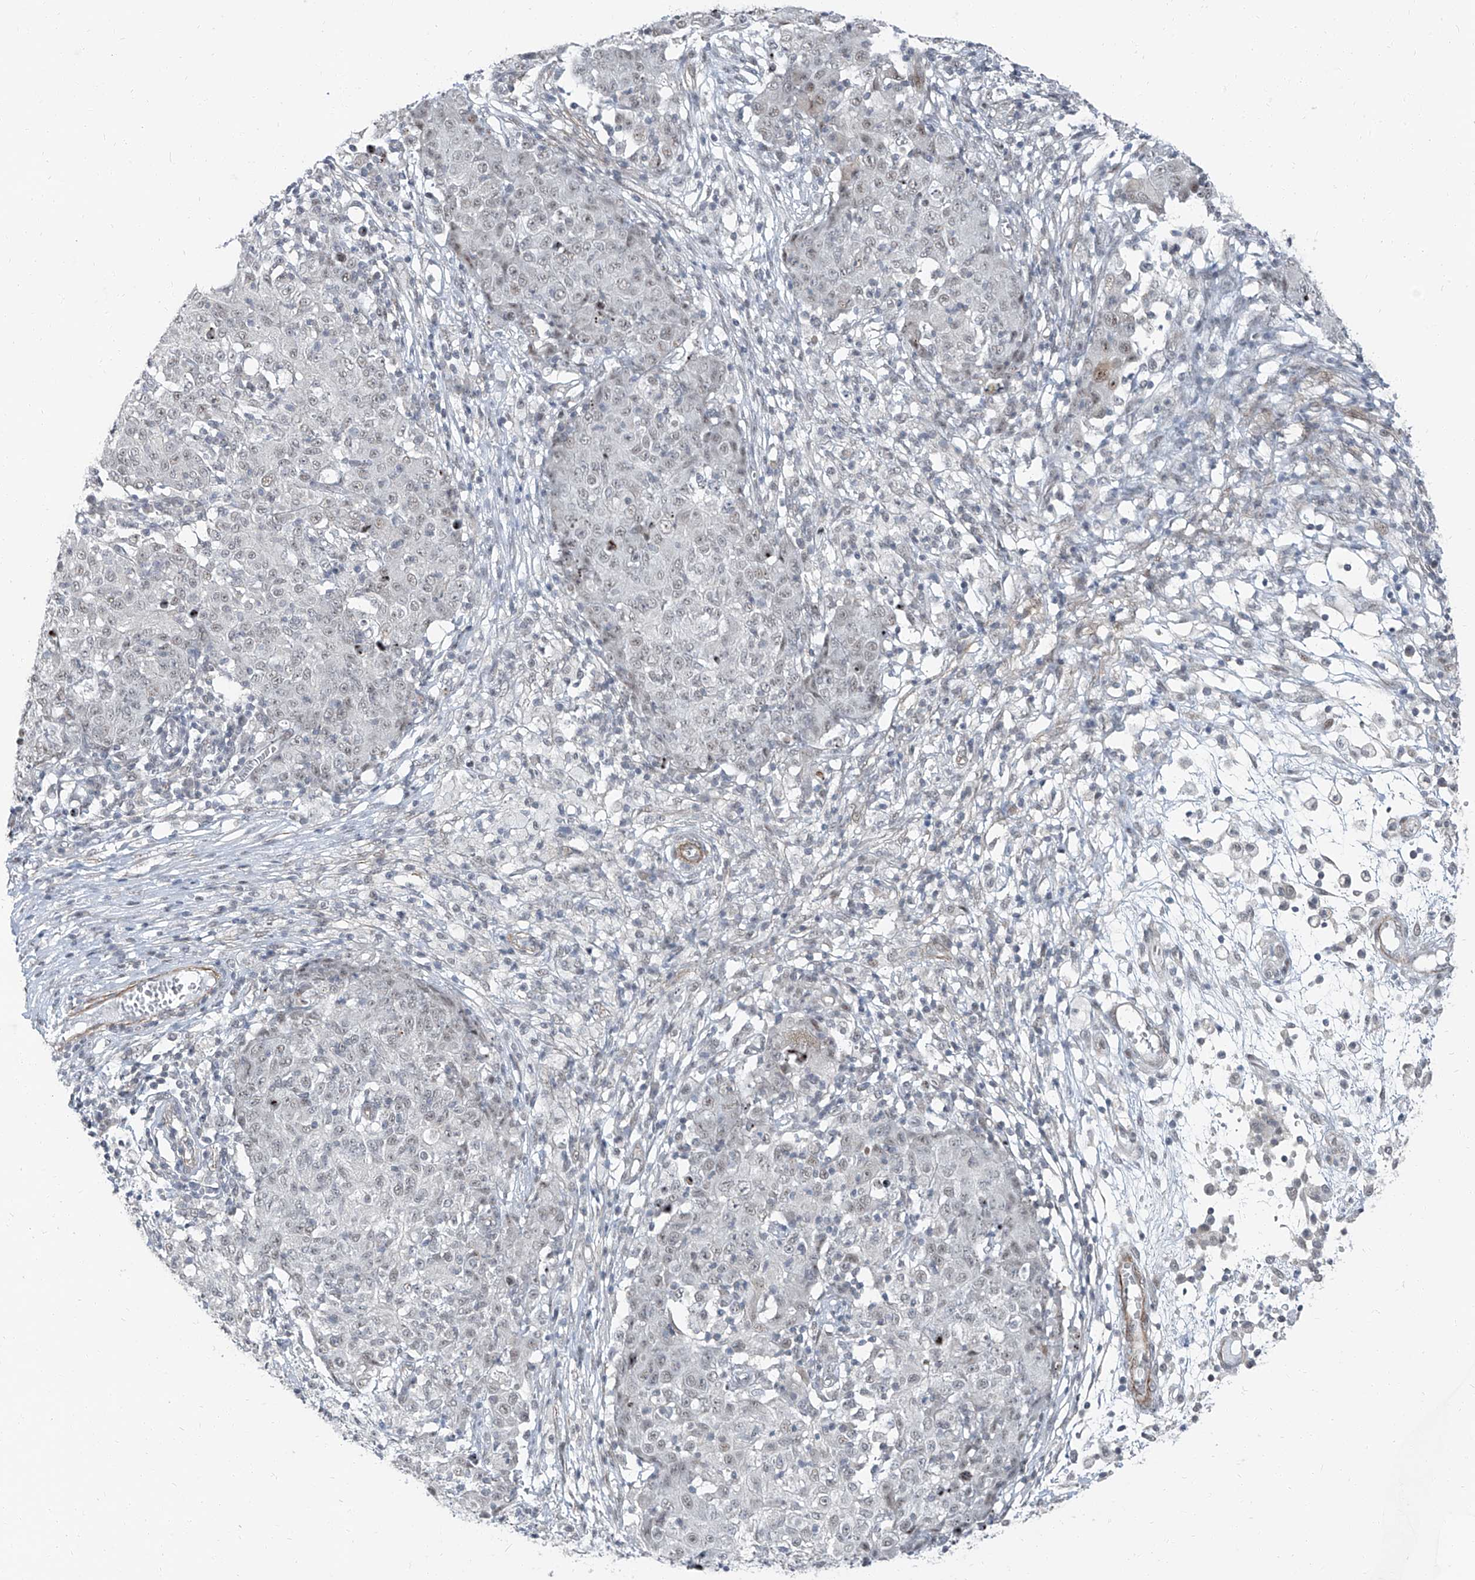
{"staining": {"intensity": "weak", "quantity": "25%-75%", "location": "nuclear"}, "tissue": "ovarian cancer", "cell_type": "Tumor cells", "image_type": "cancer", "snomed": [{"axis": "morphology", "description": "Carcinoma, endometroid"}, {"axis": "topography", "description": "Ovary"}], "caption": "A brown stain highlights weak nuclear staining of a protein in ovarian endometroid carcinoma tumor cells.", "gene": "TXLNB", "patient": {"sex": "female", "age": 42}}